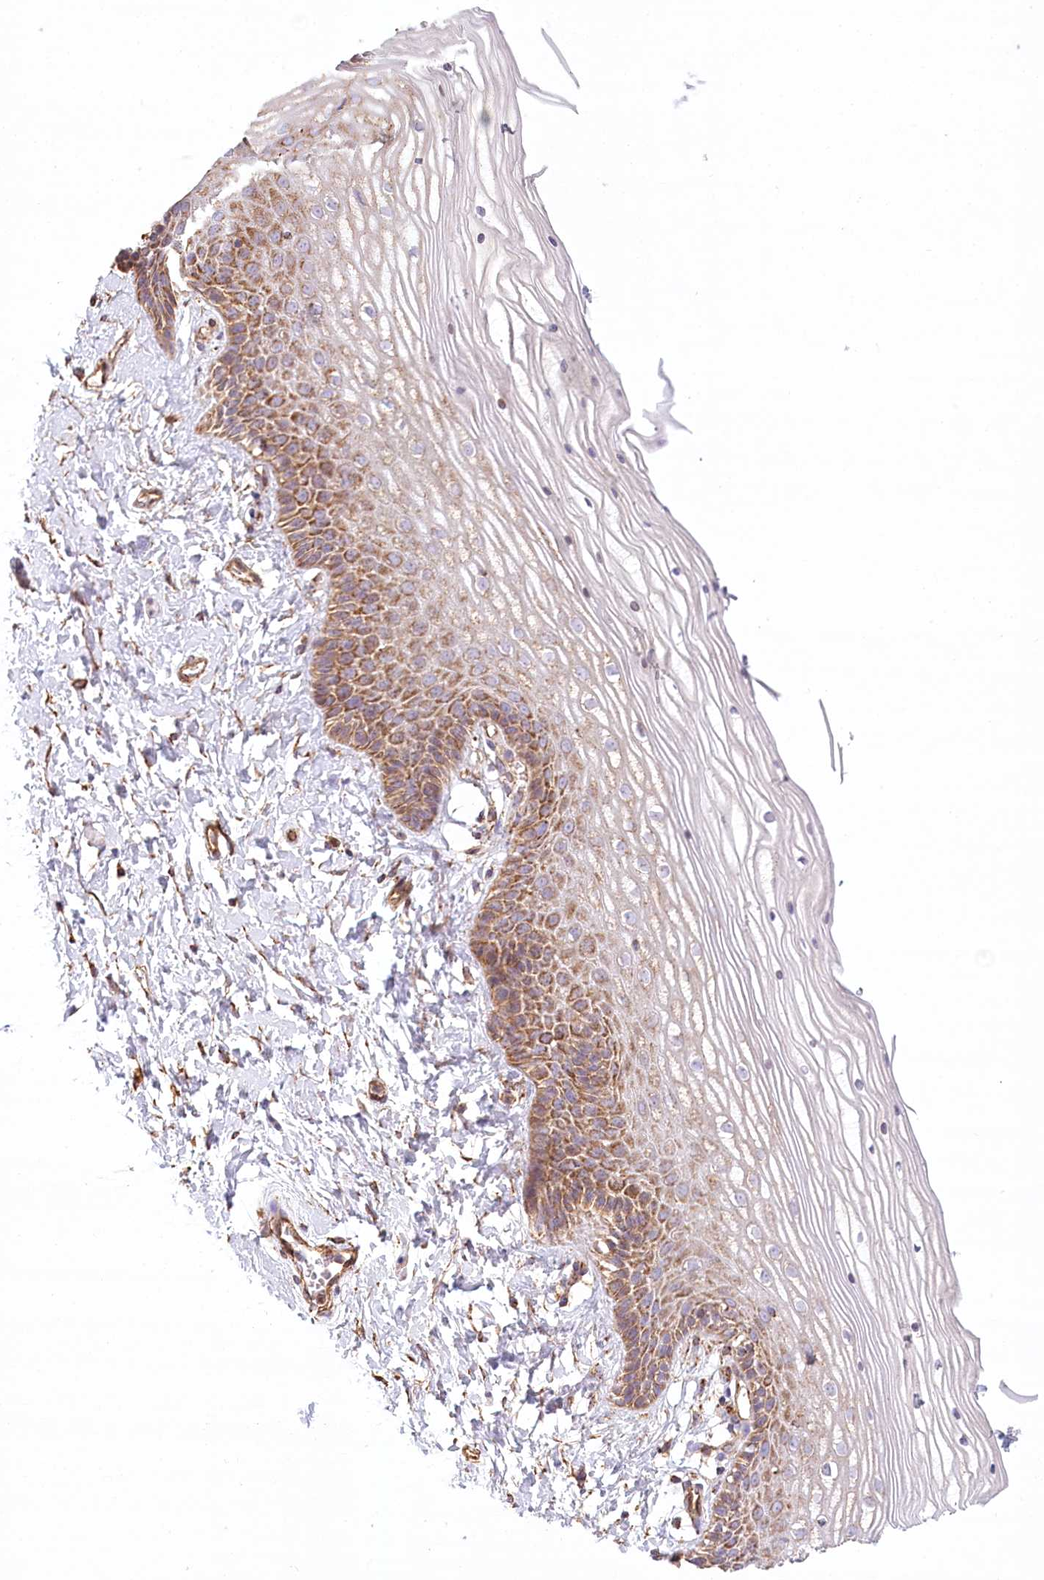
{"staining": {"intensity": "moderate", "quantity": "25%-75%", "location": "cytoplasmic/membranous"}, "tissue": "vagina", "cell_type": "Squamous epithelial cells", "image_type": "normal", "snomed": [{"axis": "morphology", "description": "Normal tissue, NOS"}, {"axis": "topography", "description": "Vagina"}, {"axis": "topography", "description": "Cervix"}], "caption": "Immunohistochemistry (IHC) (DAB (3,3'-diaminobenzidine)) staining of benign human vagina displays moderate cytoplasmic/membranous protein expression in approximately 25%-75% of squamous epithelial cells.", "gene": "UMPS", "patient": {"sex": "female", "age": 40}}